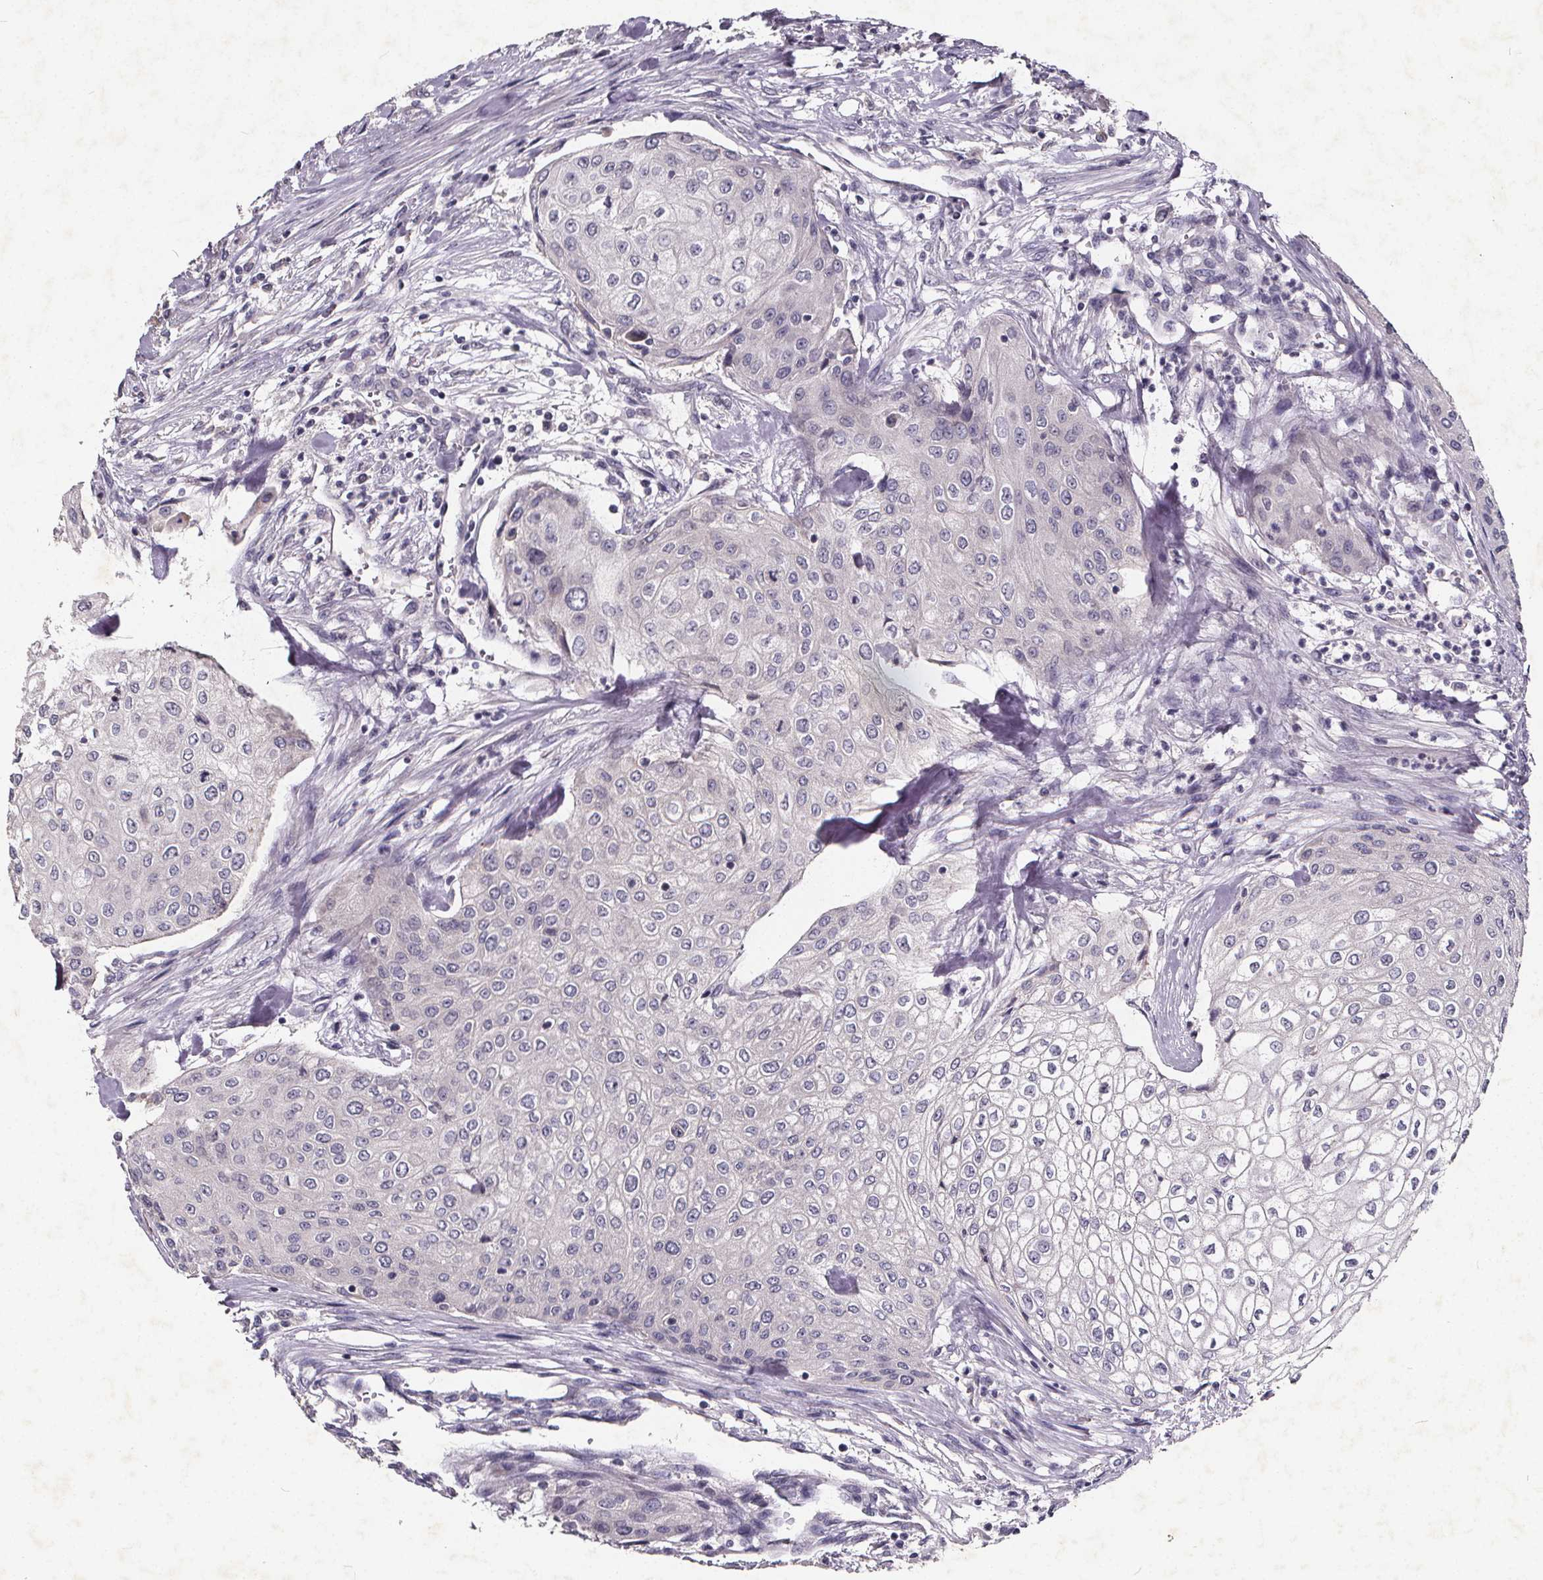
{"staining": {"intensity": "negative", "quantity": "none", "location": "none"}, "tissue": "urothelial cancer", "cell_type": "Tumor cells", "image_type": "cancer", "snomed": [{"axis": "morphology", "description": "Urothelial carcinoma, High grade"}, {"axis": "topography", "description": "Urinary bladder"}], "caption": "Immunohistochemical staining of human urothelial carcinoma (high-grade) exhibits no significant expression in tumor cells.", "gene": "TSPAN14", "patient": {"sex": "male", "age": 62}}